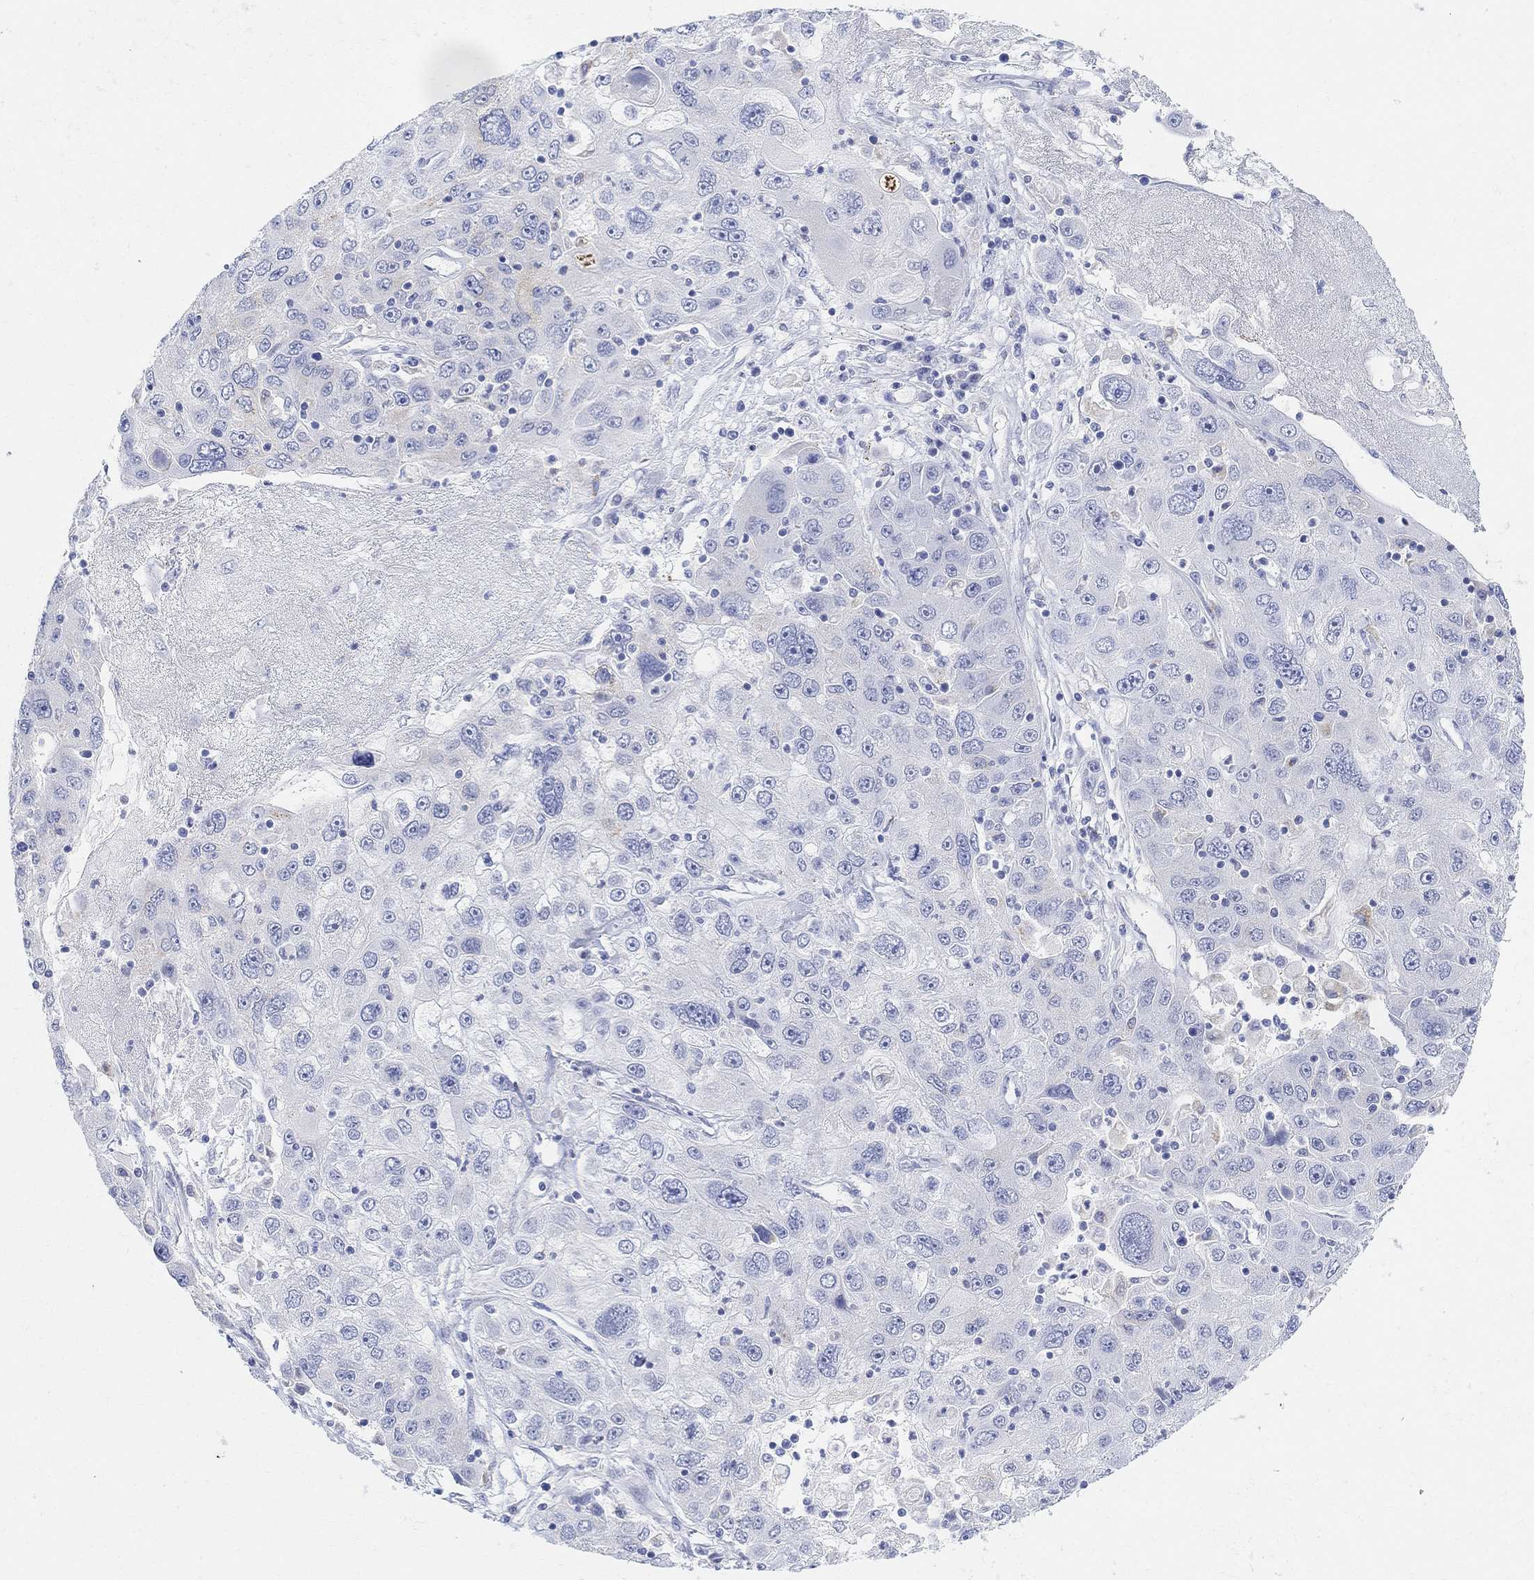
{"staining": {"intensity": "negative", "quantity": "none", "location": "none"}, "tissue": "stomach cancer", "cell_type": "Tumor cells", "image_type": "cancer", "snomed": [{"axis": "morphology", "description": "Adenocarcinoma, NOS"}, {"axis": "topography", "description": "Stomach"}], "caption": "Adenocarcinoma (stomach) stained for a protein using immunohistochemistry demonstrates no positivity tumor cells.", "gene": "RETNLB", "patient": {"sex": "male", "age": 56}}